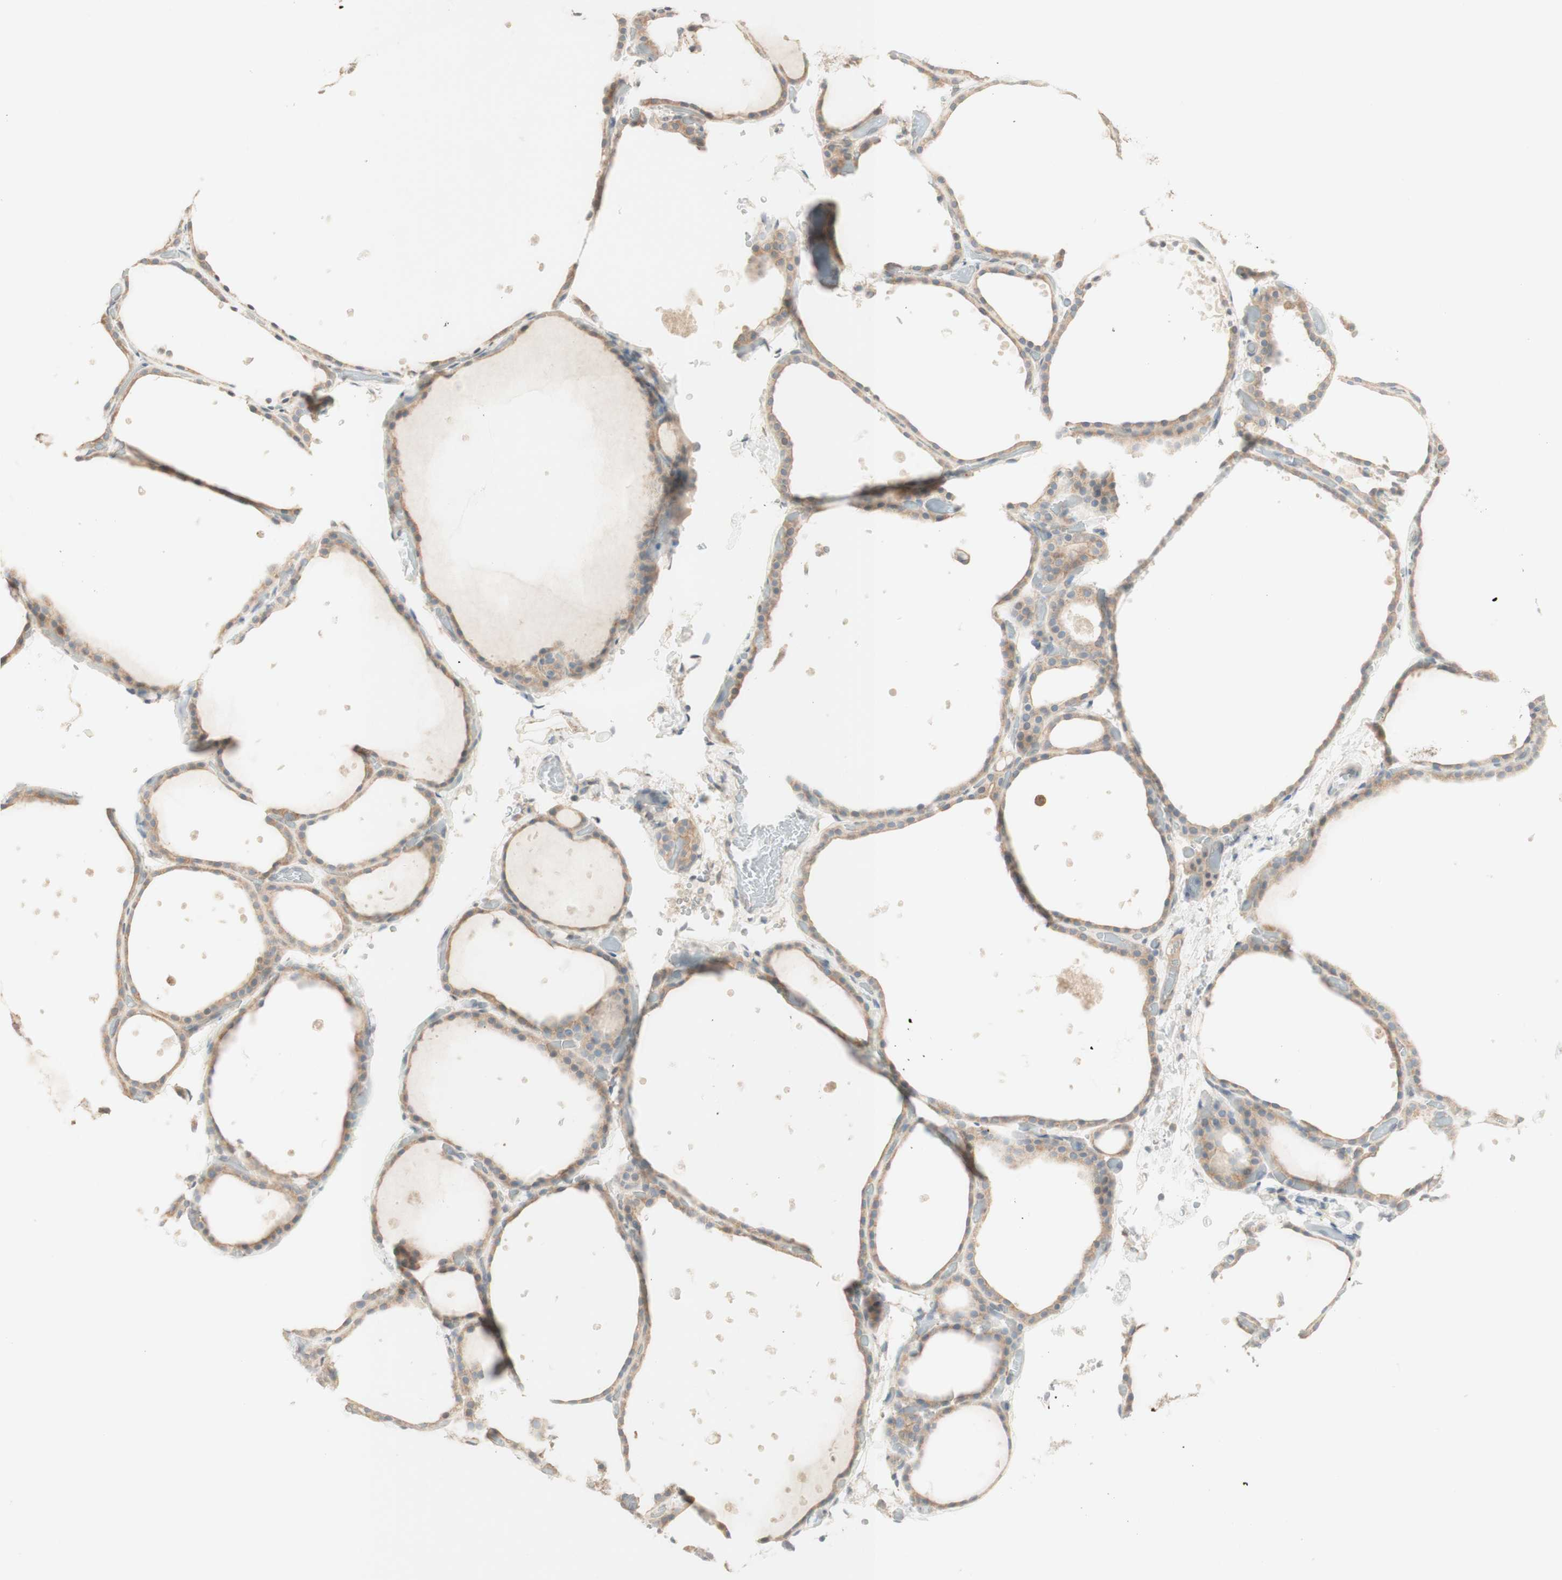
{"staining": {"intensity": "weak", "quantity": ">75%", "location": "cytoplasmic/membranous"}, "tissue": "thyroid gland", "cell_type": "Glandular cells", "image_type": "normal", "snomed": [{"axis": "morphology", "description": "Normal tissue, NOS"}, {"axis": "topography", "description": "Thyroid gland"}], "caption": "The immunohistochemical stain shows weak cytoplasmic/membranous expression in glandular cells of benign thyroid gland. (DAB (3,3'-diaminobenzidine) = brown stain, brightfield microscopy at high magnification).", "gene": "CLCN2", "patient": {"sex": "female", "age": 44}}